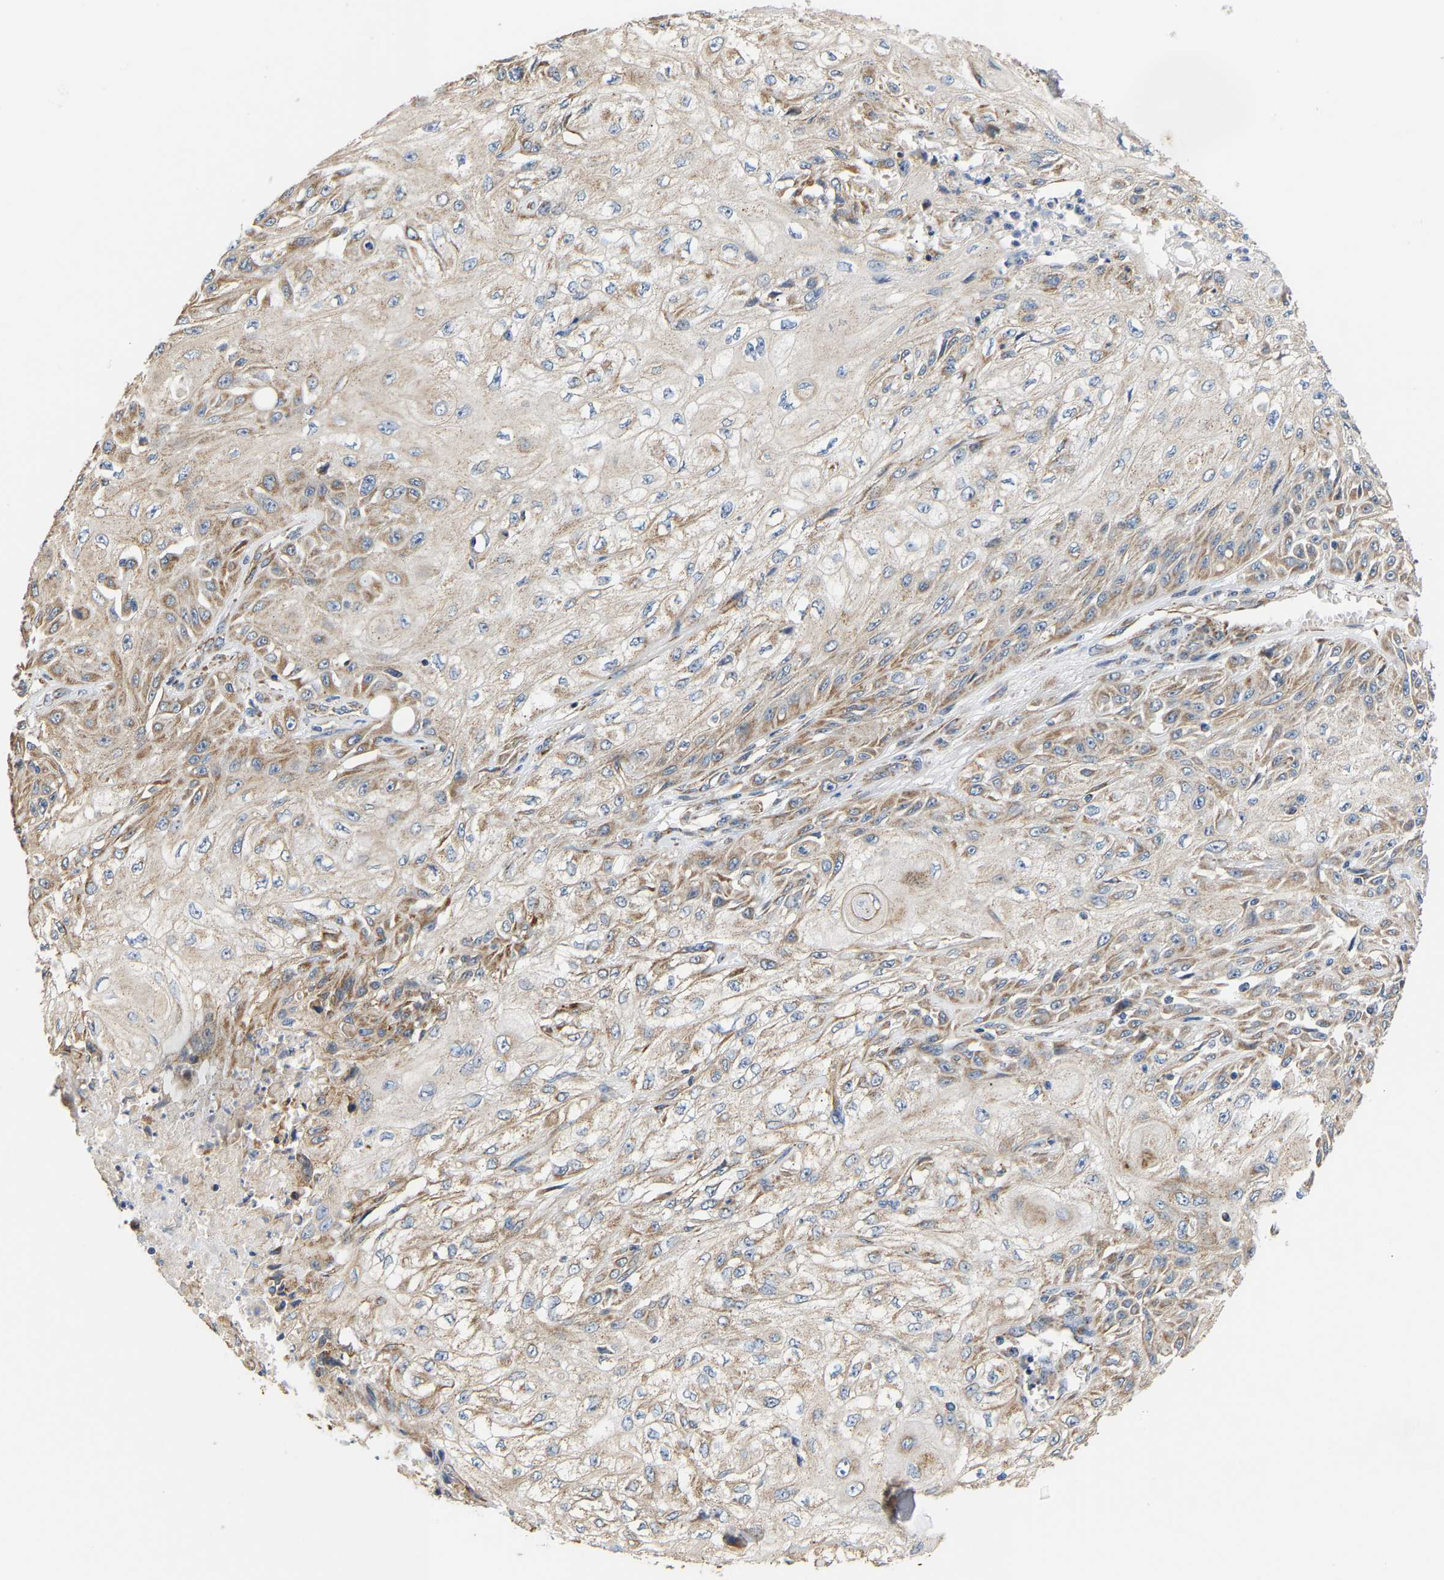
{"staining": {"intensity": "moderate", "quantity": "25%-75%", "location": "cytoplasmic/membranous"}, "tissue": "skin cancer", "cell_type": "Tumor cells", "image_type": "cancer", "snomed": [{"axis": "morphology", "description": "Squamous cell carcinoma, NOS"}, {"axis": "morphology", "description": "Squamous cell carcinoma, metastatic, NOS"}, {"axis": "topography", "description": "Skin"}, {"axis": "topography", "description": "Lymph node"}], "caption": "Tumor cells demonstrate medium levels of moderate cytoplasmic/membranous expression in approximately 25%-75% of cells in metastatic squamous cell carcinoma (skin).", "gene": "TMEM168", "patient": {"sex": "male", "age": 75}}